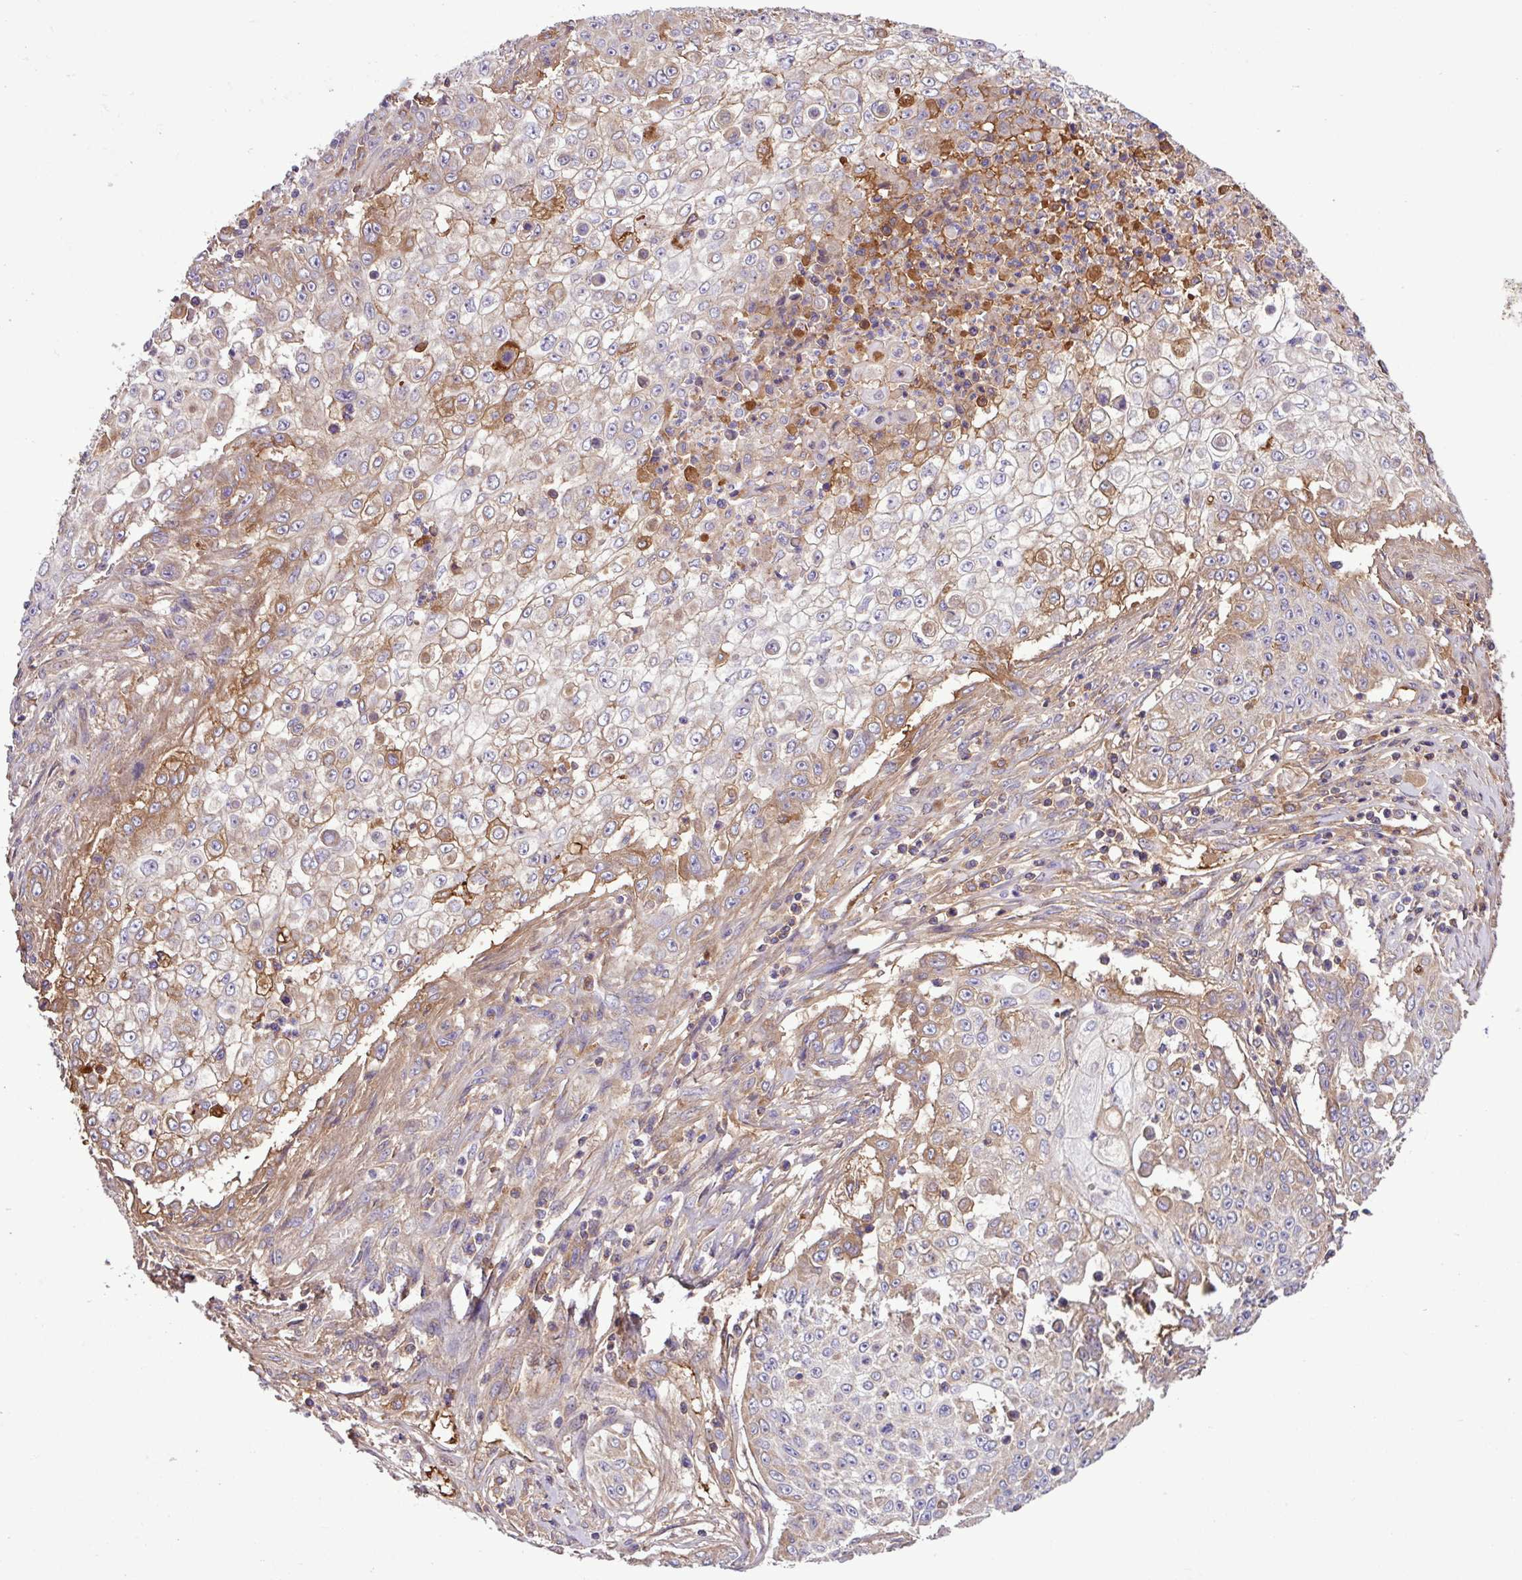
{"staining": {"intensity": "moderate", "quantity": "<25%", "location": "cytoplasmic/membranous"}, "tissue": "skin cancer", "cell_type": "Tumor cells", "image_type": "cancer", "snomed": [{"axis": "morphology", "description": "Squamous cell carcinoma, NOS"}, {"axis": "topography", "description": "Skin"}], "caption": "IHC micrograph of human skin cancer stained for a protein (brown), which reveals low levels of moderate cytoplasmic/membranous staining in about <25% of tumor cells.", "gene": "CWH43", "patient": {"sex": "male", "age": 24}}